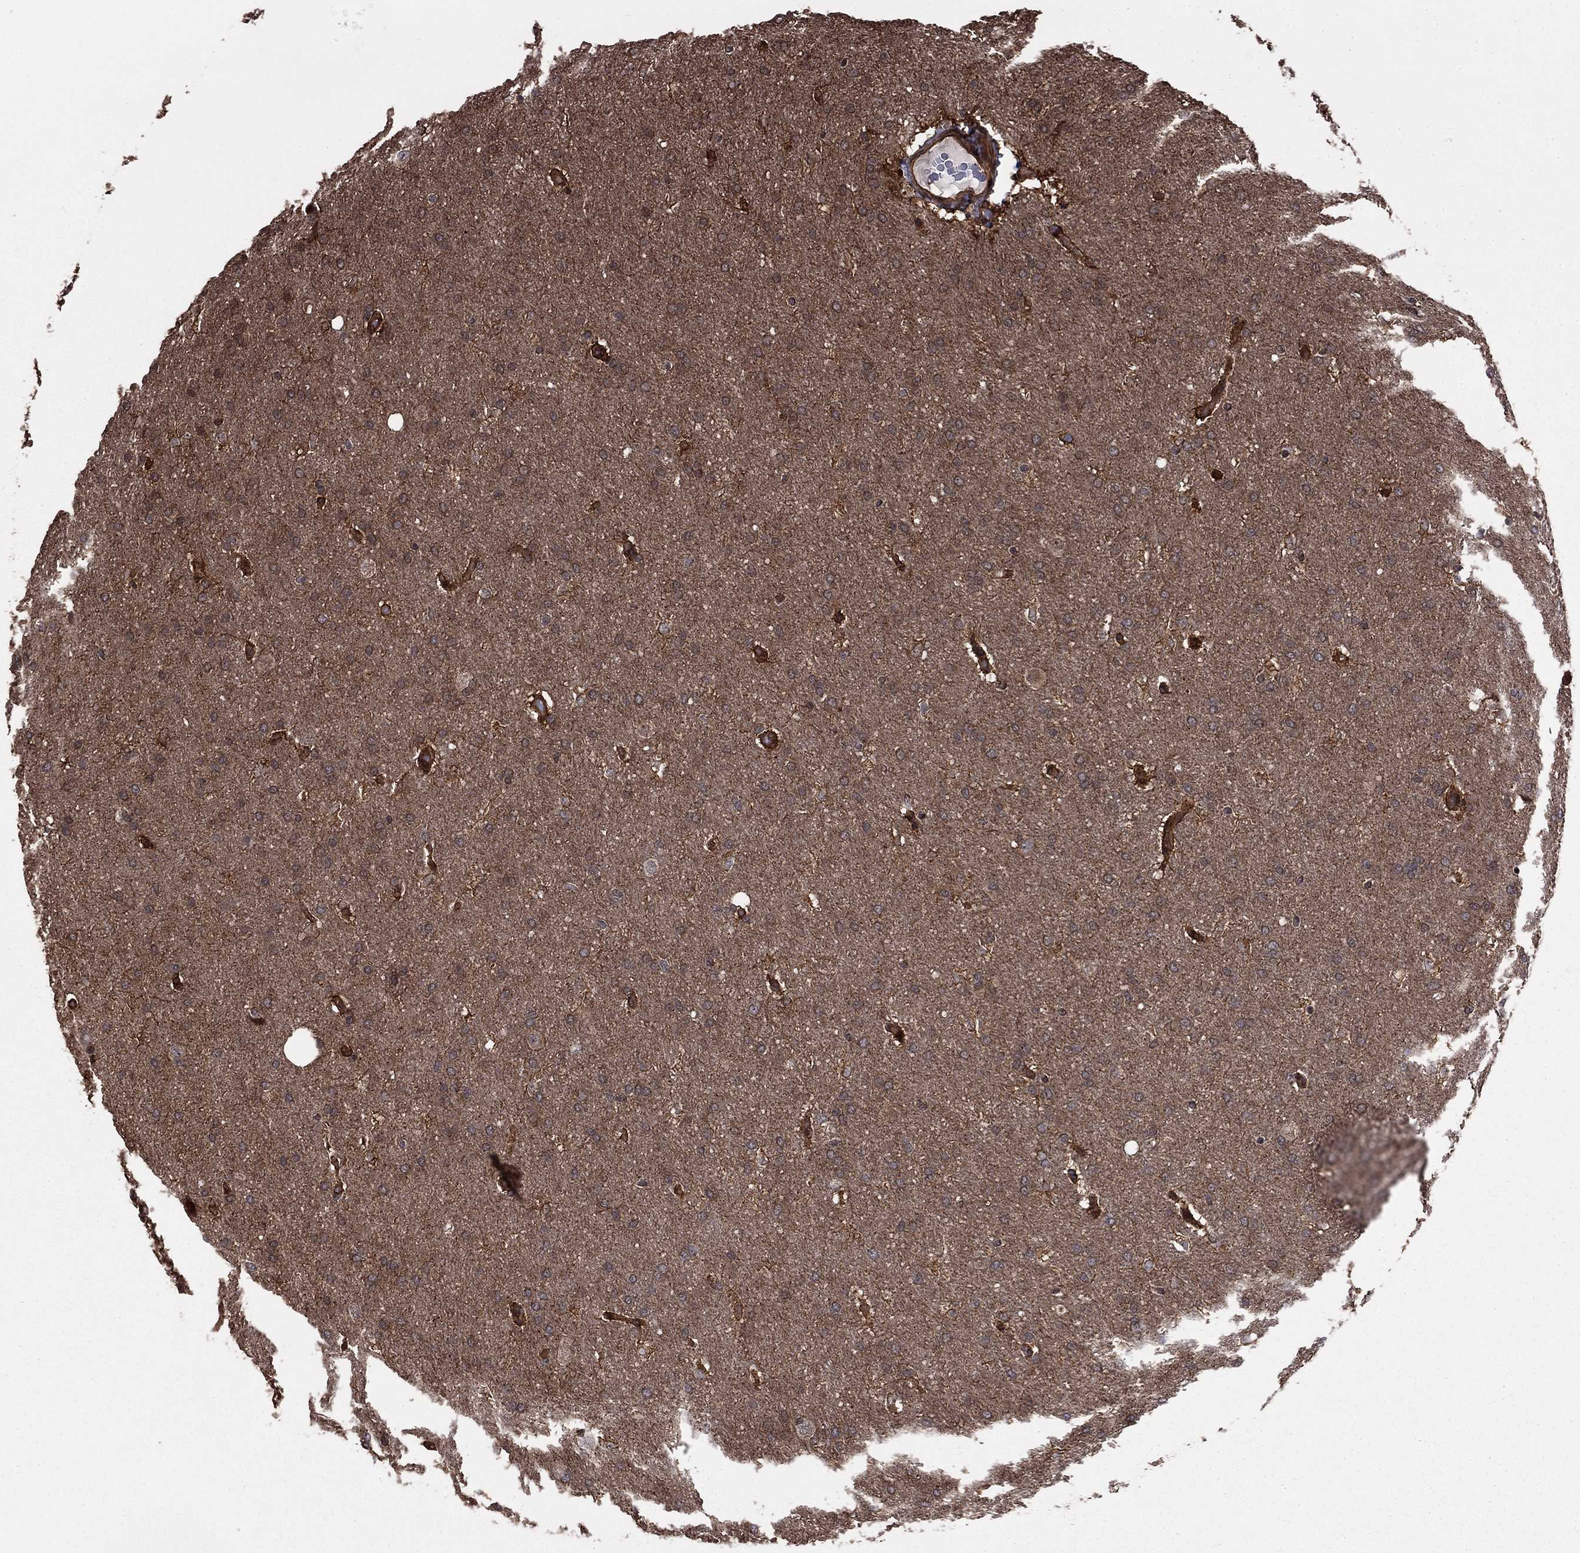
{"staining": {"intensity": "negative", "quantity": "none", "location": "none"}, "tissue": "glioma", "cell_type": "Tumor cells", "image_type": "cancer", "snomed": [{"axis": "morphology", "description": "Glioma, malignant, Low grade"}, {"axis": "topography", "description": "Brain"}], "caption": "IHC of low-grade glioma (malignant) shows no expression in tumor cells. Nuclei are stained in blue.", "gene": "GYG1", "patient": {"sex": "female", "age": 37}}